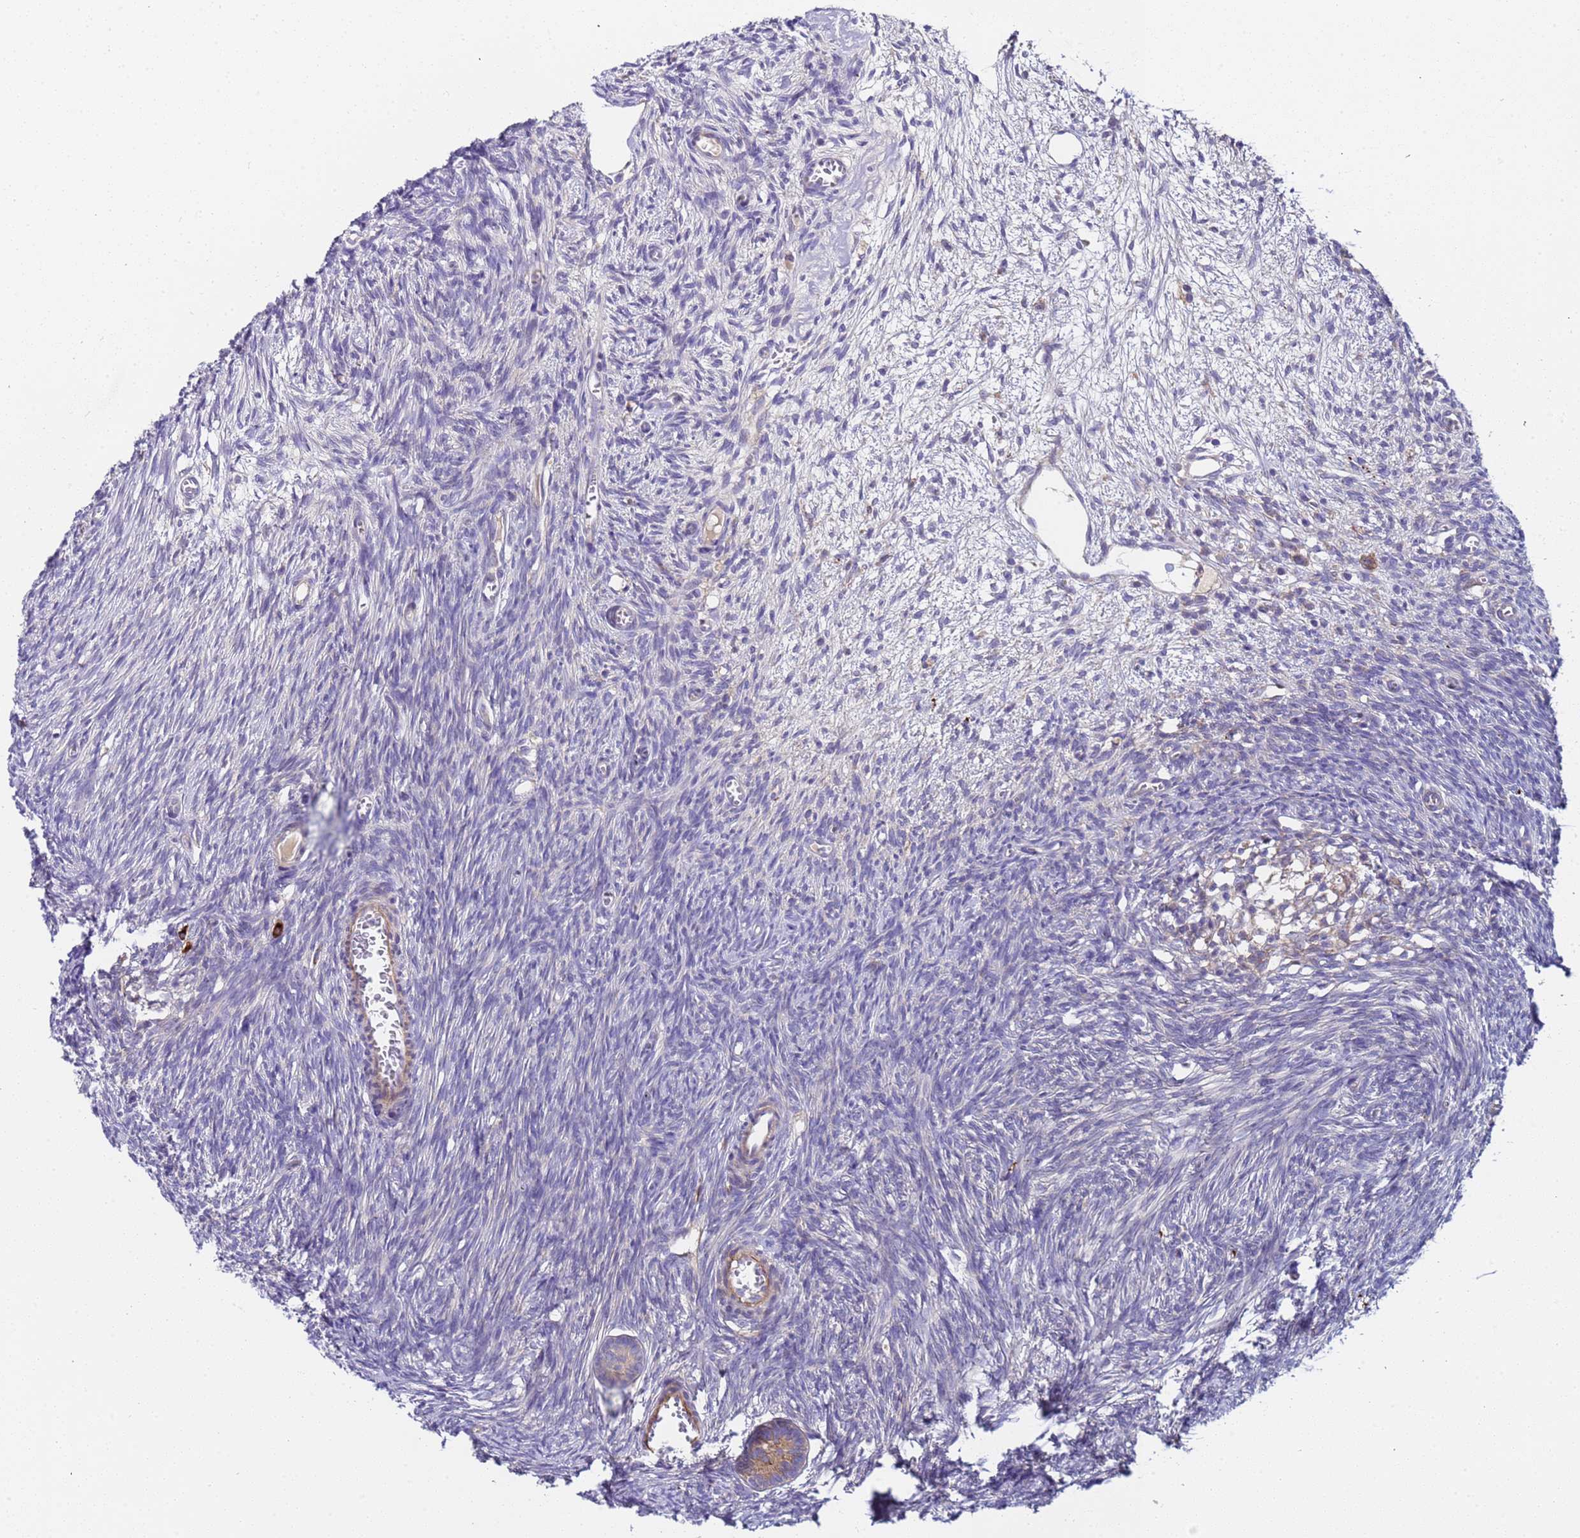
{"staining": {"intensity": "negative", "quantity": "none", "location": "none"}, "tissue": "ovary", "cell_type": "Ovarian stroma cells", "image_type": "normal", "snomed": [{"axis": "morphology", "description": "Normal tissue, NOS"}, {"axis": "topography", "description": "Ovary"}], "caption": "Ovarian stroma cells show no significant staining in normal ovary. The staining was performed using DAB (3,3'-diaminobenzidine) to visualize the protein expression in brown, while the nuclei were stained in blue with hematoxylin (Magnification: 20x).", "gene": "PAQR7", "patient": {"sex": "female", "age": 44}}